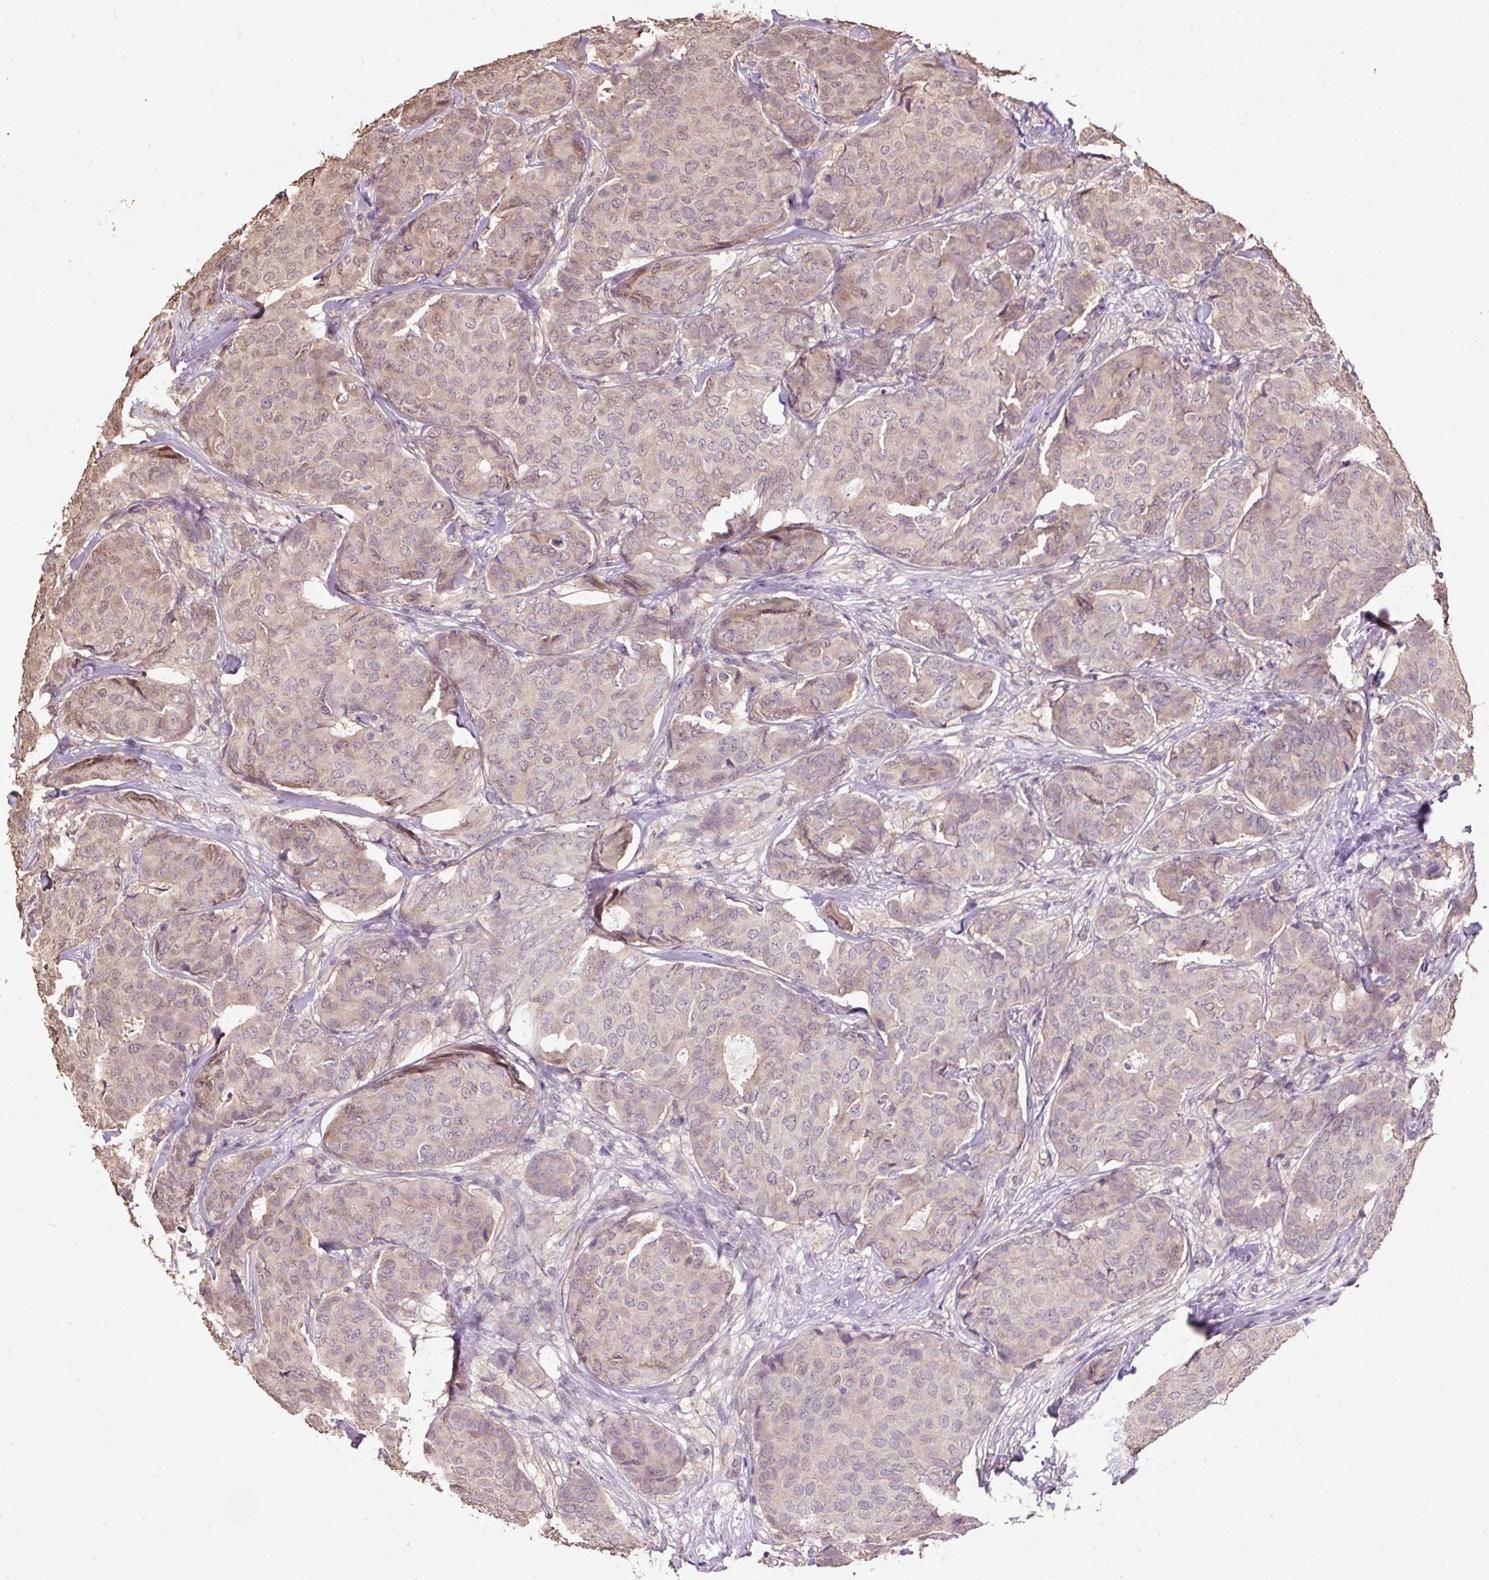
{"staining": {"intensity": "weak", "quantity": "25%-75%", "location": "cytoplasmic/membranous,nuclear"}, "tissue": "breast cancer", "cell_type": "Tumor cells", "image_type": "cancer", "snomed": [{"axis": "morphology", "description": "Duct carcinoma"}, {"axis": "topography", "description": "Breast"}], "caption": "Protein expression analysis of breast cancer shows weak cytoplasmic/membranous and nuclear expression in about 25%-75% of tumor cells.", "gene": "TMEM170B", "patient": {"sex": "female", "age": 75}}